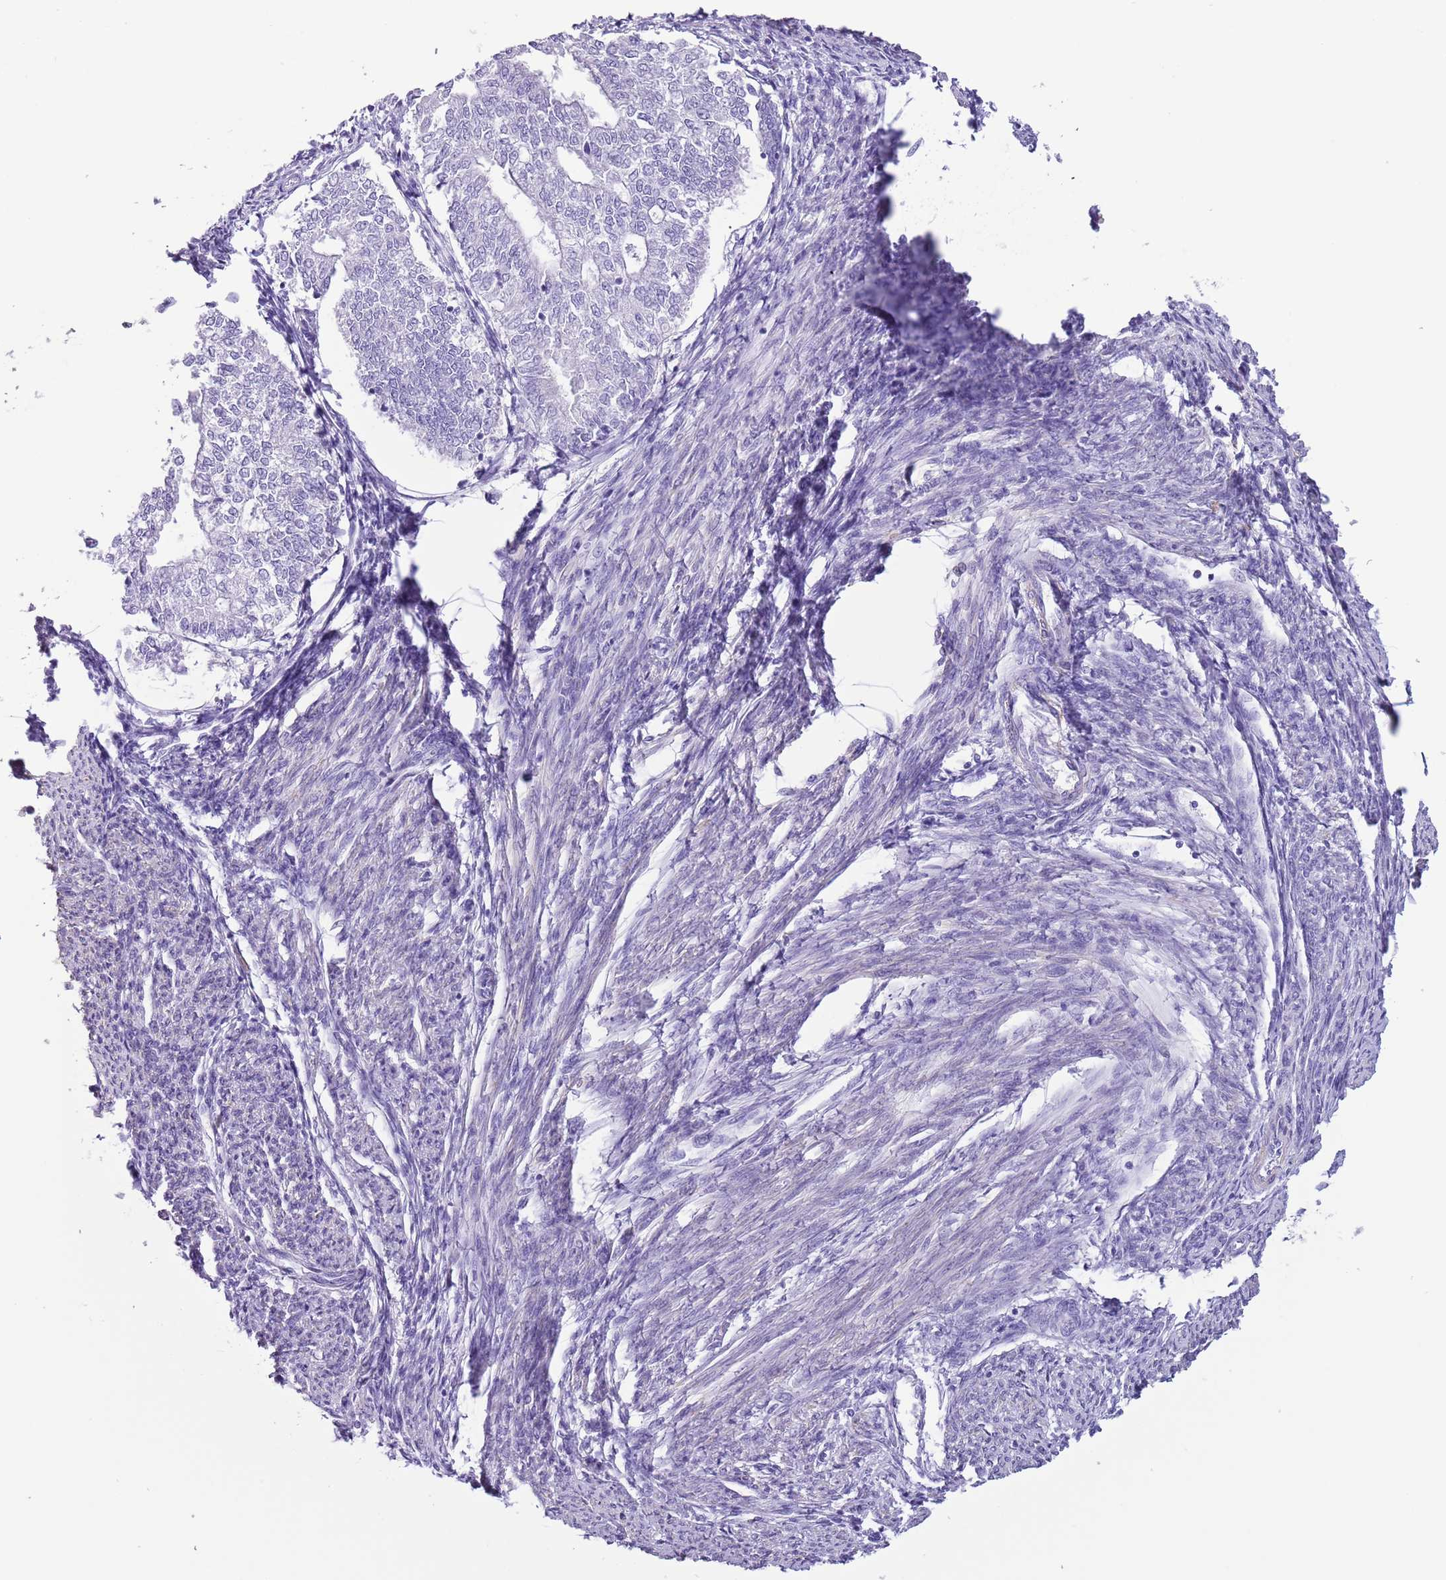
{"staining": {"intensity": "weak", "quantity": "25%-75%", "location": "cytoplasmic/membranous"}, "tissue": "smooth muscle", "cell_type": "Smooth muscle cells", "image_type": "normal", "snomed": [{"axis": "morphology", "description": "Normal tissue, NOS"}, {"axis": "topography", "description": "Smooth muscle"}, {"axis": "topography", "description": "Uterus"}], "caption": "An immunohistochemistry photomicrograph of benign tissue is shown. Protein staining in brown highlights weak cytoplasmic/membranous positivity in smooth muscle within smooth muscle cells.", "gene": "SLC7A14", "patient": {"sex": "female", "age": 59}}